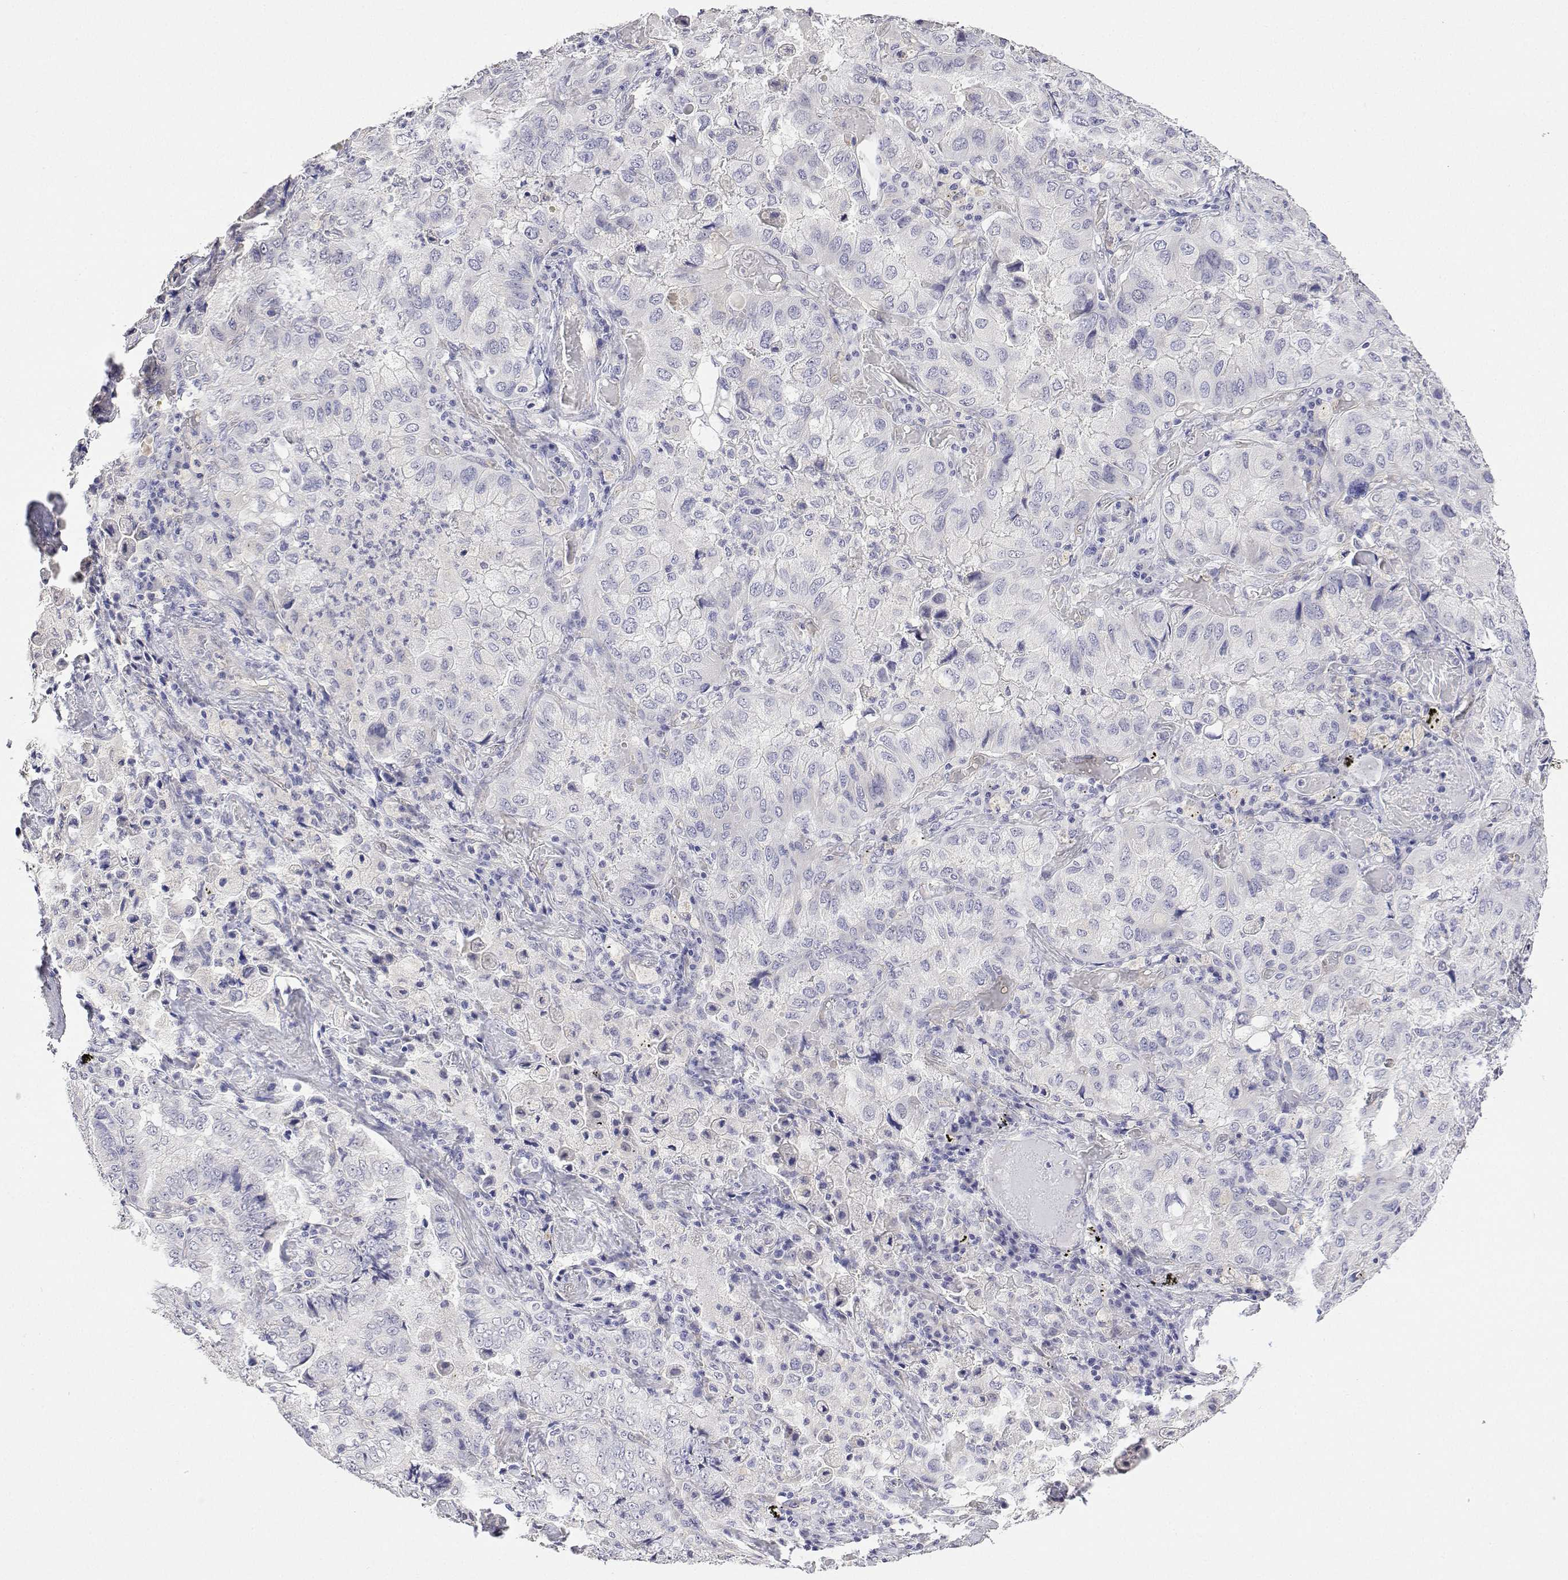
{"staining": {"intensity": "negative", "quantity": "none", "location": "none"}, "tissue": "lung cancer", "cell_type": "Tumor cells", "image_type": "cancer", "snomed": [{"axis": "morphology", "description": "Aneuploidy"}, {"axis": "morphology", "description": "Adenocarcinoma, NOS"}, {"axis": "morphology", "description": "Adenocarcinoma, metastatic, NOS"}, {"axis": "topography", "description": "Lymph node"}, {"axis": "topography", "description": "Lung"}], "caption": "Immunohistochemistry micrograph of lung cancer (adenocarcinoma) stained for a protein (brown), which demonstrates no staining in tumor cells. Nuclei are stained in blue.", "gene": "PLCB1", "patient": {"sex": "female", "age": 48}}